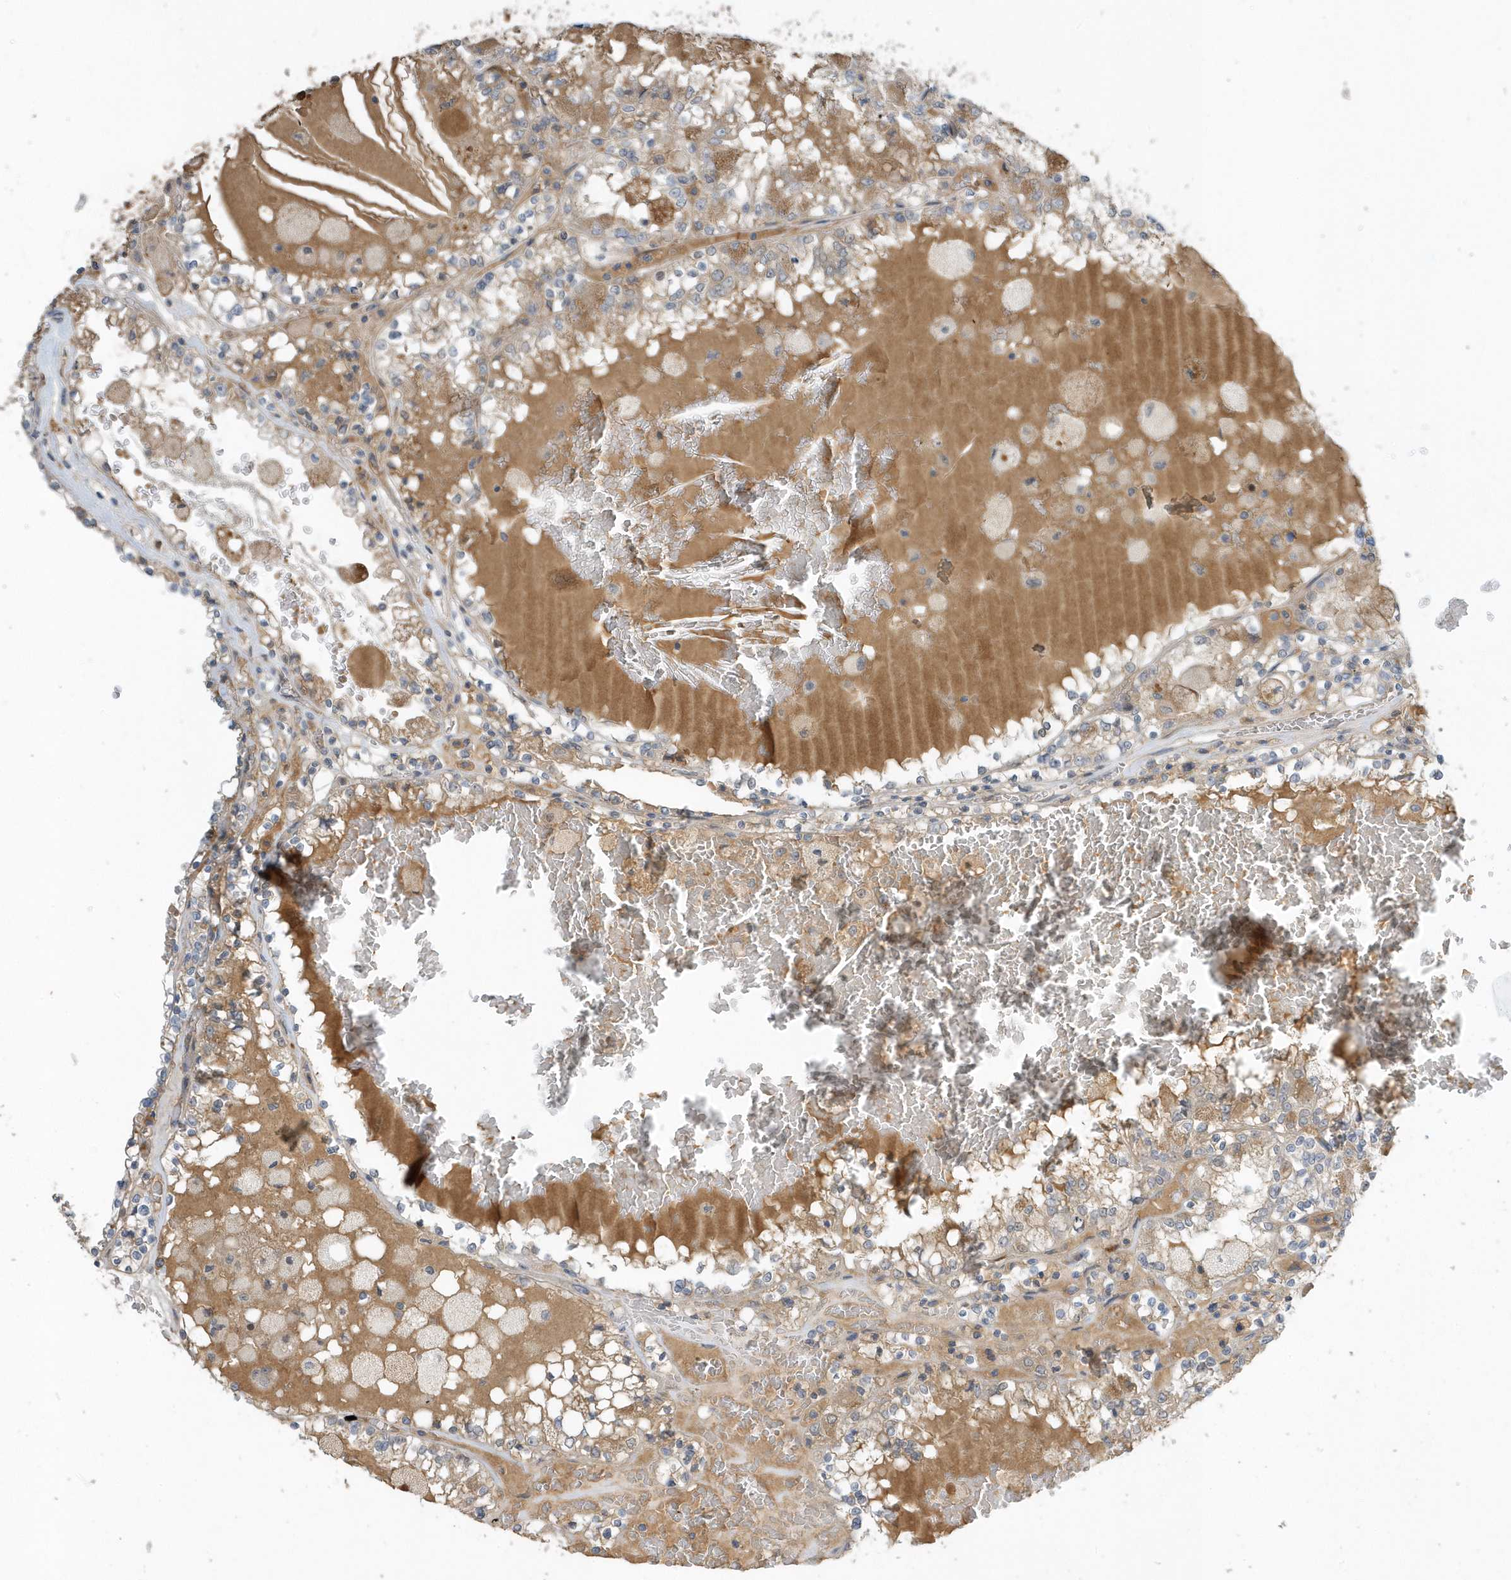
{"staining": {"intensity": "weak", "quantity": "25%-75%", "location": "cytoplasmic/membranous"}, "tissue": "renal cancer", "cell_type": "Tumor cells", "image_type": "cancer", "snomed": [{"axis": "morphology", "description": "Adenocarcinoma, NOS"}, {"axis": "topography", "description": "Kidney"}], "caption": "About 25%-75% of tumor cells in renal adenocarcinoma demonstrate weak cytoplasmic/membranous protein positivity as visualized by brown immunohistochemical staining.", "gene": "USP53", "patient": {"sex": "female", "age": 56}}